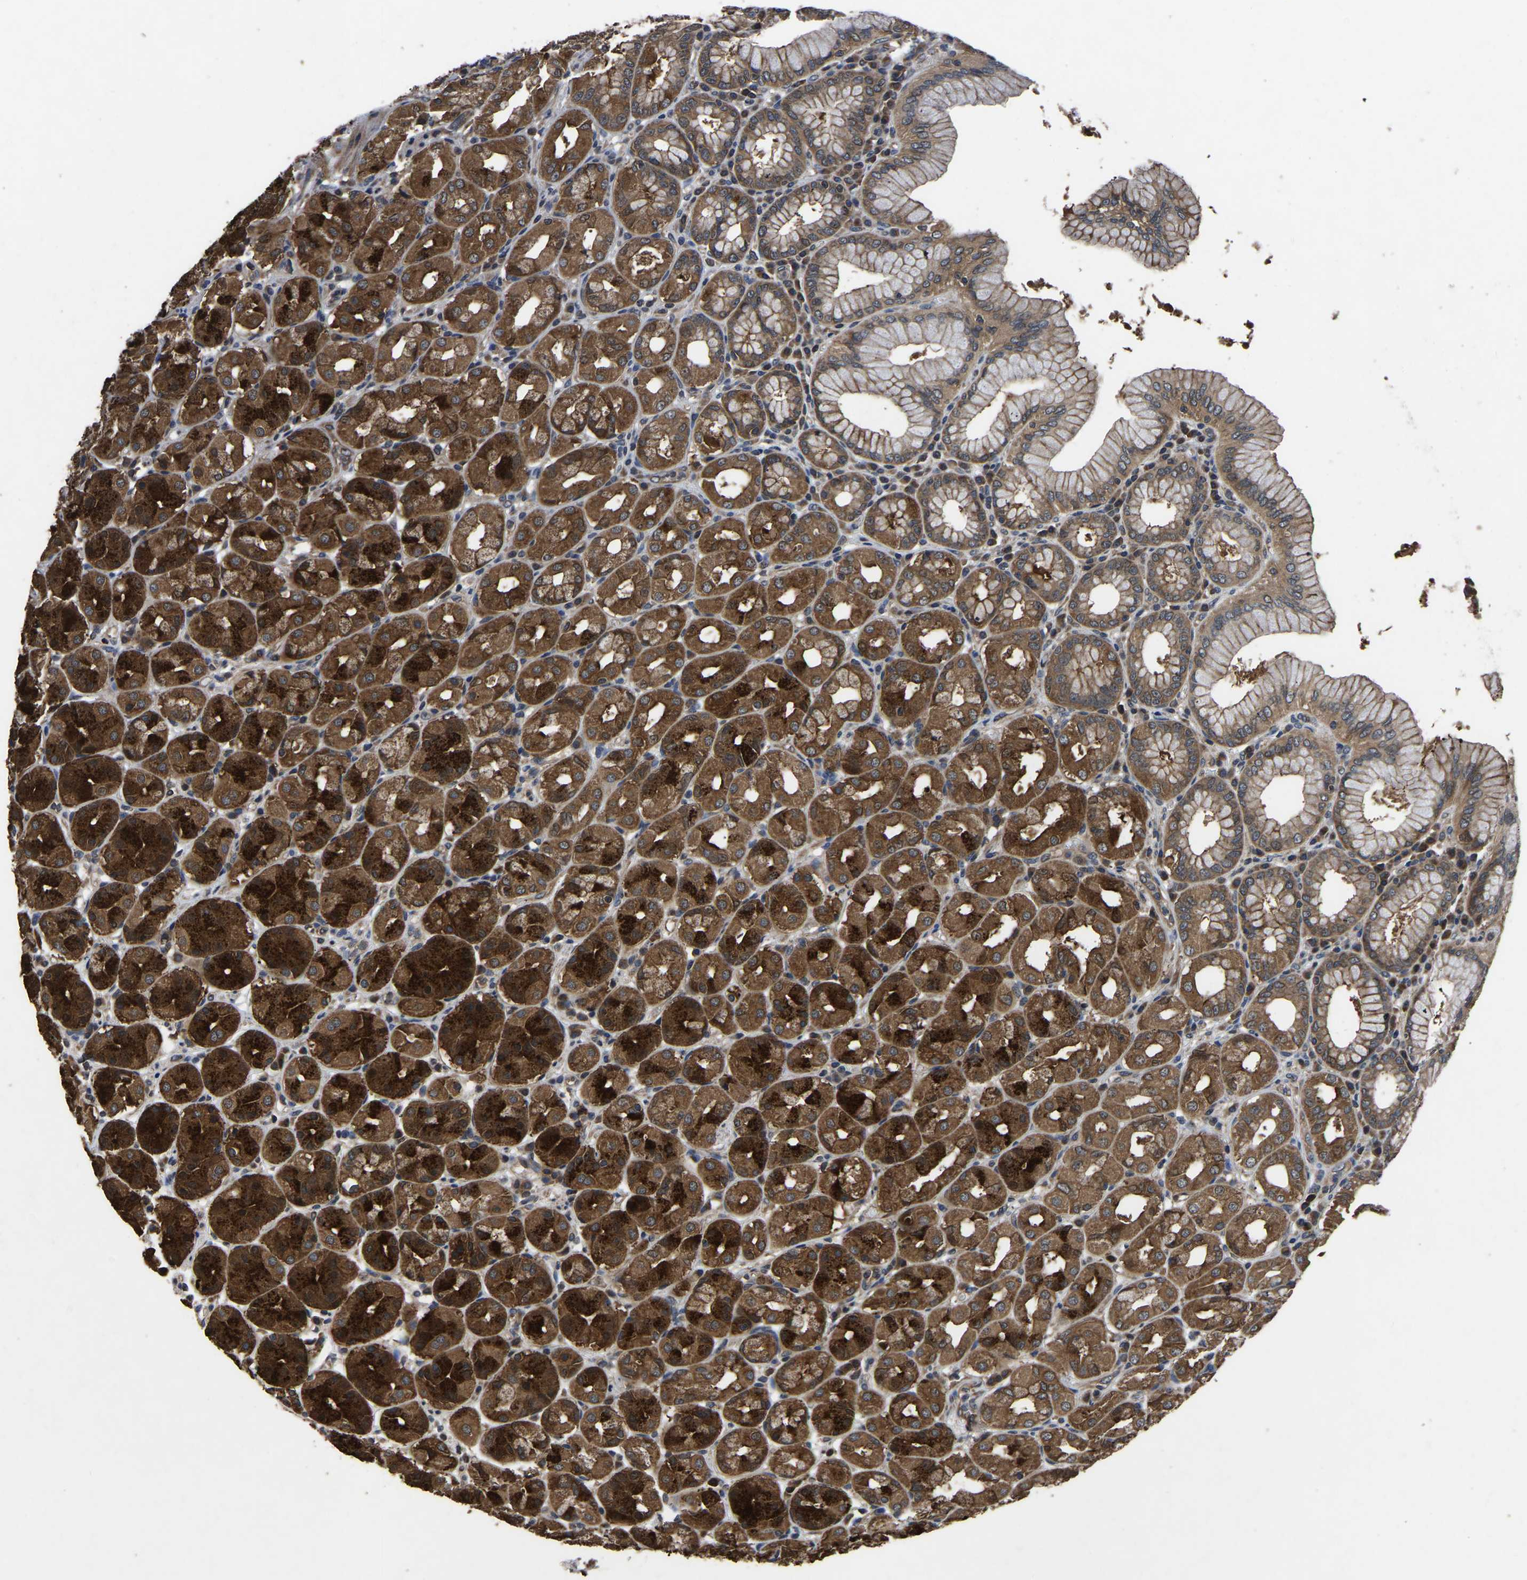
{"staining": {"intensity": "strong", "quantity": ">75%", "location": "cytoplasmic/membranous"}, "tissue": "stomach", "cell_type": "Glandular cells", "image_type": "normal", "snomed": [{"axis": "morphology", "description": "Normal tissue, NOS"}, {"axis": "topography", "description": "Stomach"}, {"axis": "topography", "description": "Stomach, lower"}], "caption": "DAB immunohistochemical staining of unremarkable stomach shows strong cytoplasmic/membranous protein staining in about >75% of glandular cells.", "gene": "CRYZL1", "patient": {"sex": "female", "age": 56}}